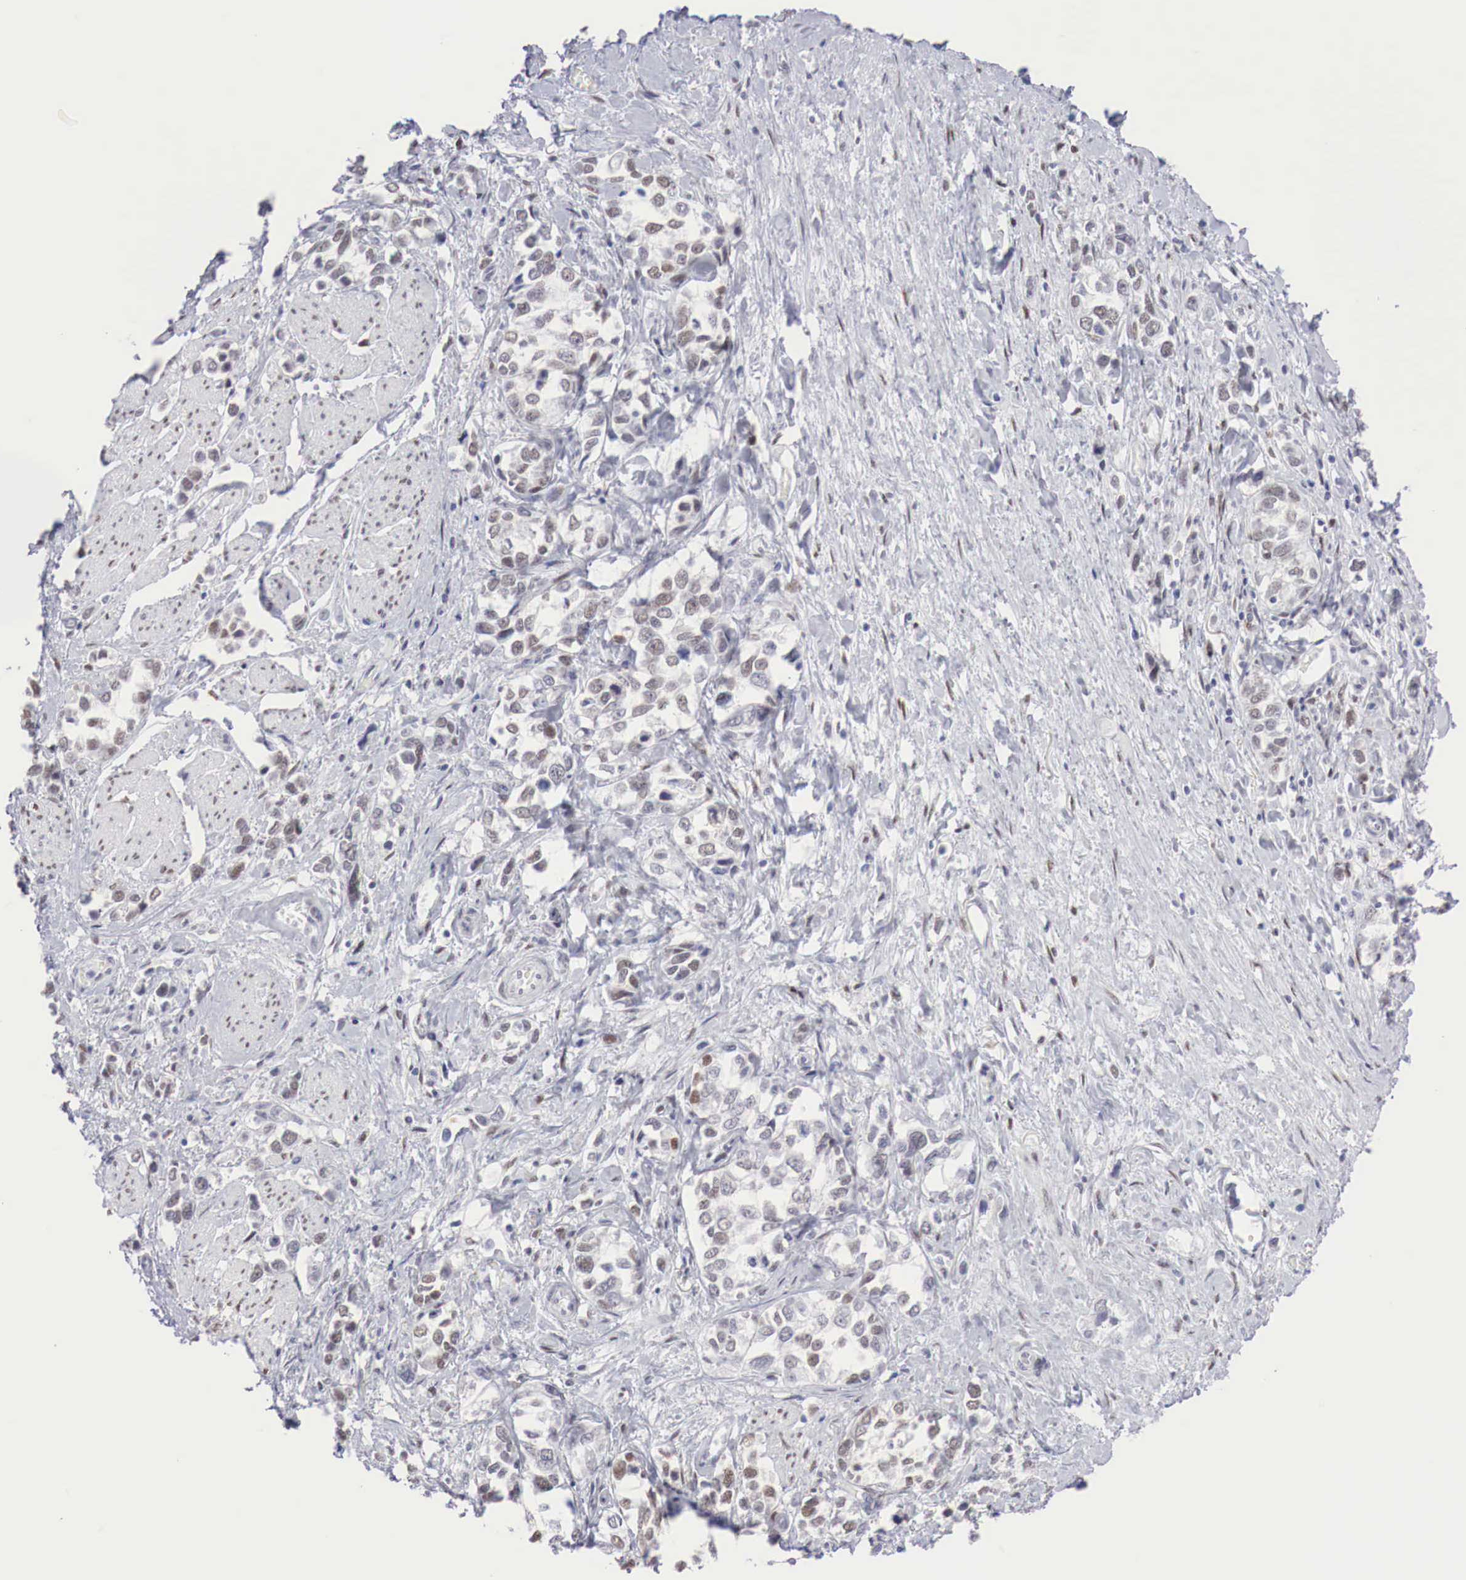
{"staining": {"intensity": "moderate", "quantity": "25%-75%", "location": "nuclear"}, "tissue": "stomach cancer", "cell_type": "Tumor cells", "image_type": "cancer", "snomed": [{"axis": "morphology", "description": "Adenocarcinoma, NOS"}, {"axis": "topography", "description": "Stomach, upper"}], "caption": "Stomach adenocarcinoma tissue displays moderate nuclear expression in about 25%-75% of tumor cells, visualized by immunohistochemistry.", "gene": "FOXP2", "patient": {"sex": "male", "age": 76}}